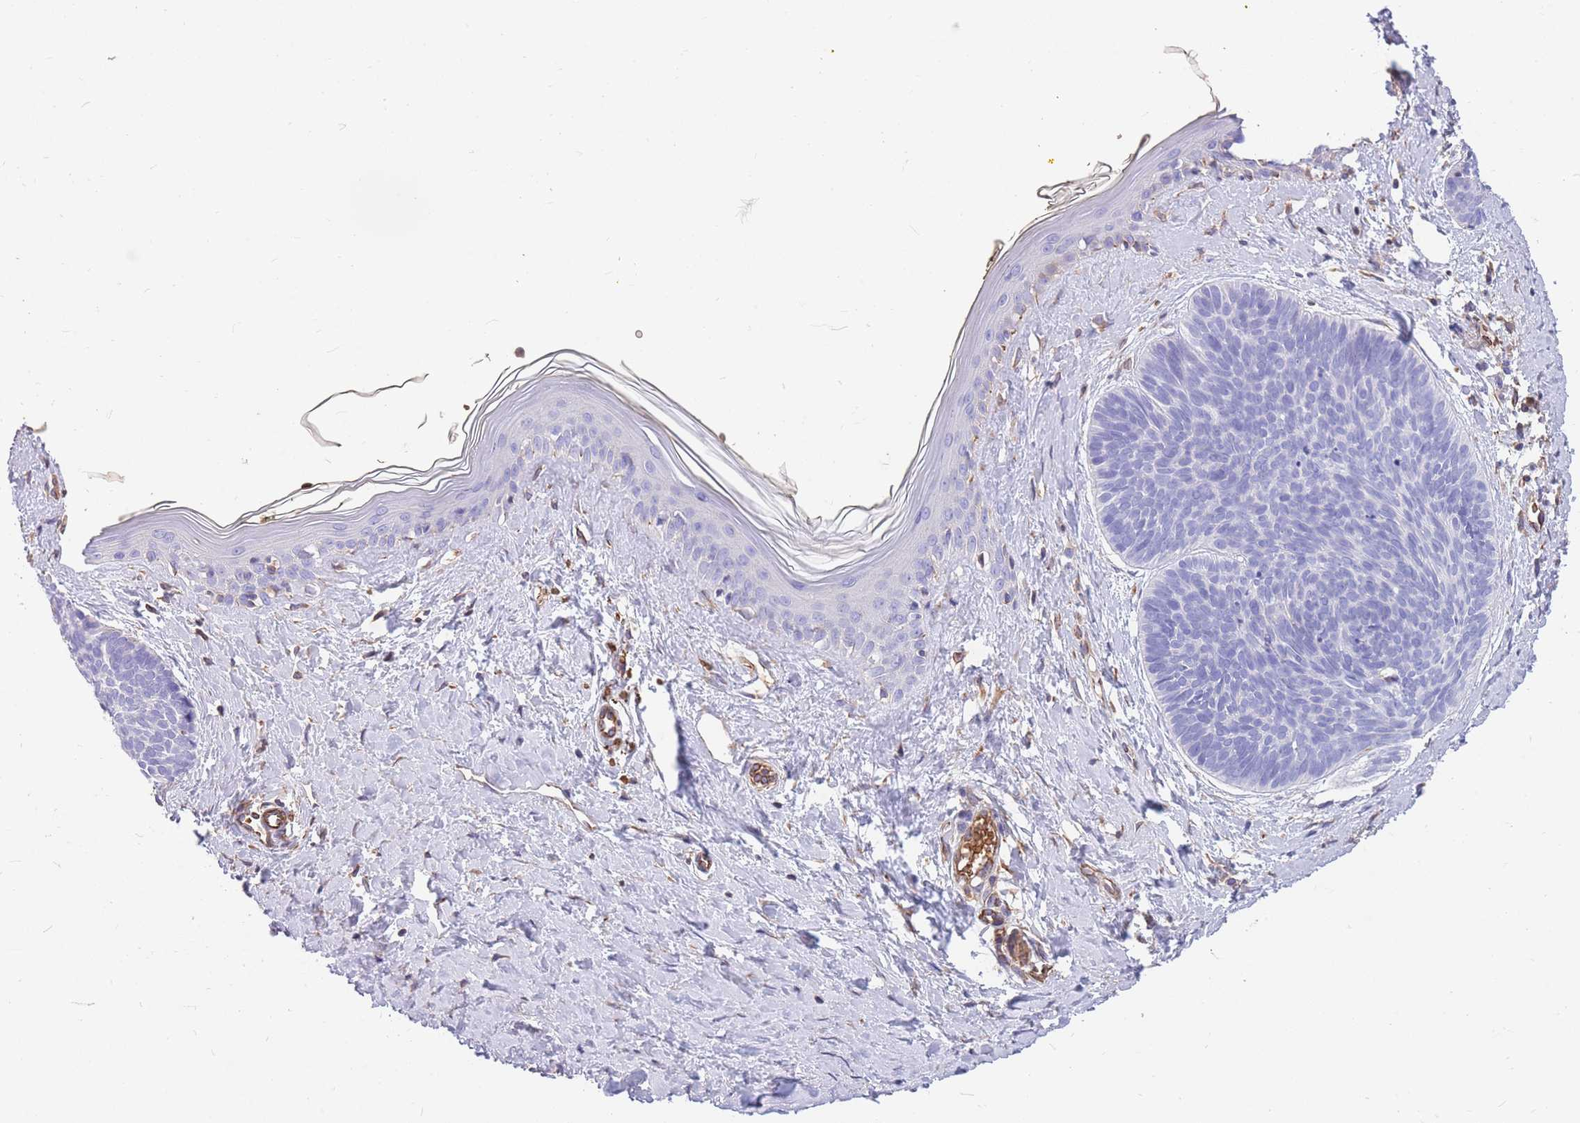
{"staining": {"intensity": "negative", "quantity": "none", "location": "none"}, "tissue": "skin cancer", "cell_type": "Tumor cells", "image_type": "cancer", "snomed": [{"axis": "morphology", "description": "Basal cell carcinoma"}, {"axis": "topography", "description": "Skin"}], "caption": "Human skin cancer (basal cell carcinoma) stained for a protein using IHC demonstrates no positivity in tumor cells.", "gene": "ANKRD53", "patient": {"sex": "female", "age": 81}}